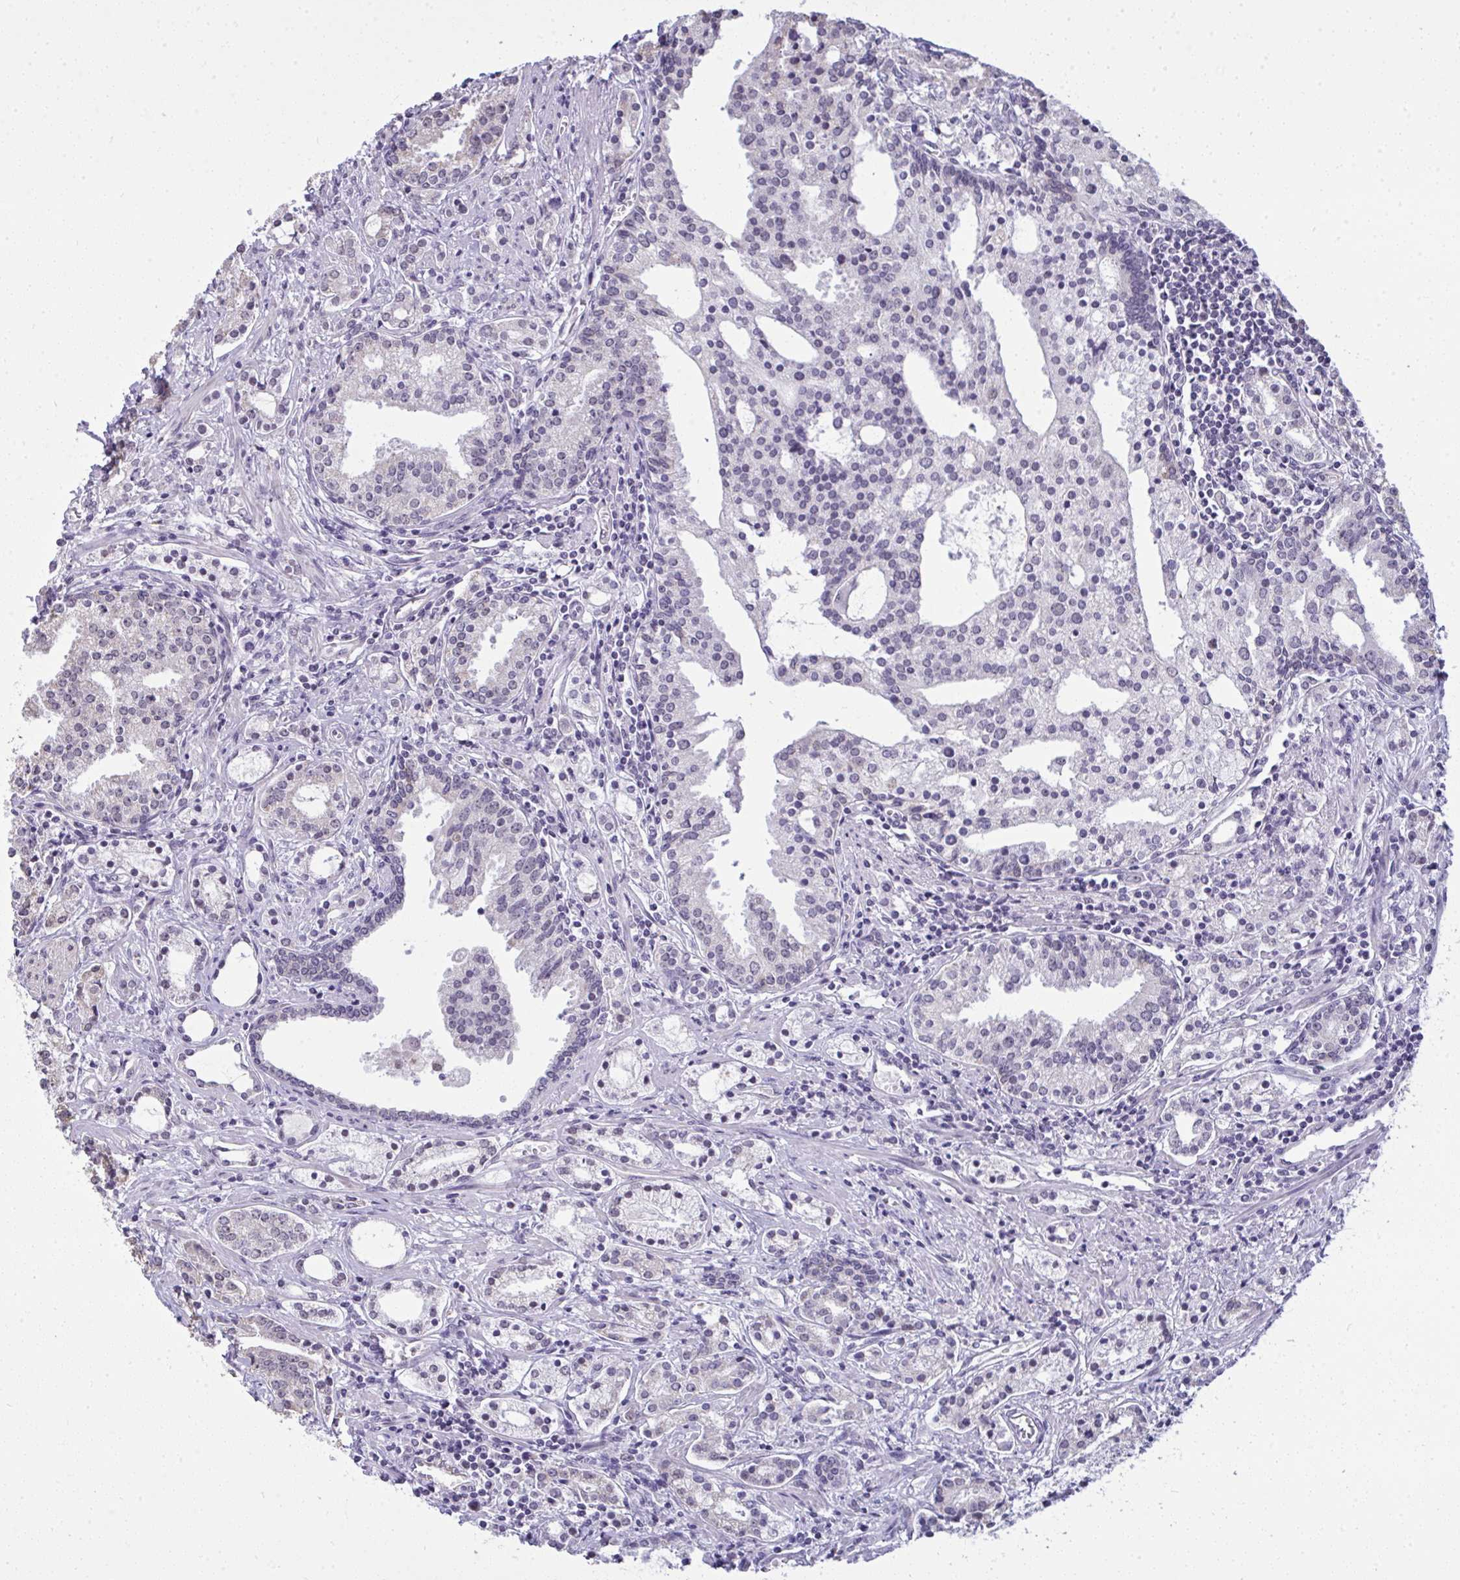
{"staining": {"intensity": "negative", "quantity": "none", "location": "none"}, "tissue": "prostate cancer", "cell_type": "Tumor cells", "image_type": "cancer", "snomed": [{"axis": "morphology", "description": "Adenocarcinoma, Medium grade"}, {"axis": "topography", "description": "Prostate"}], "caption": "Prostate cancer stained for a protein using IHC shows no expression tumor cells.", "gene": "NPPA", "patient": {"sex": "male", "age": 57}}